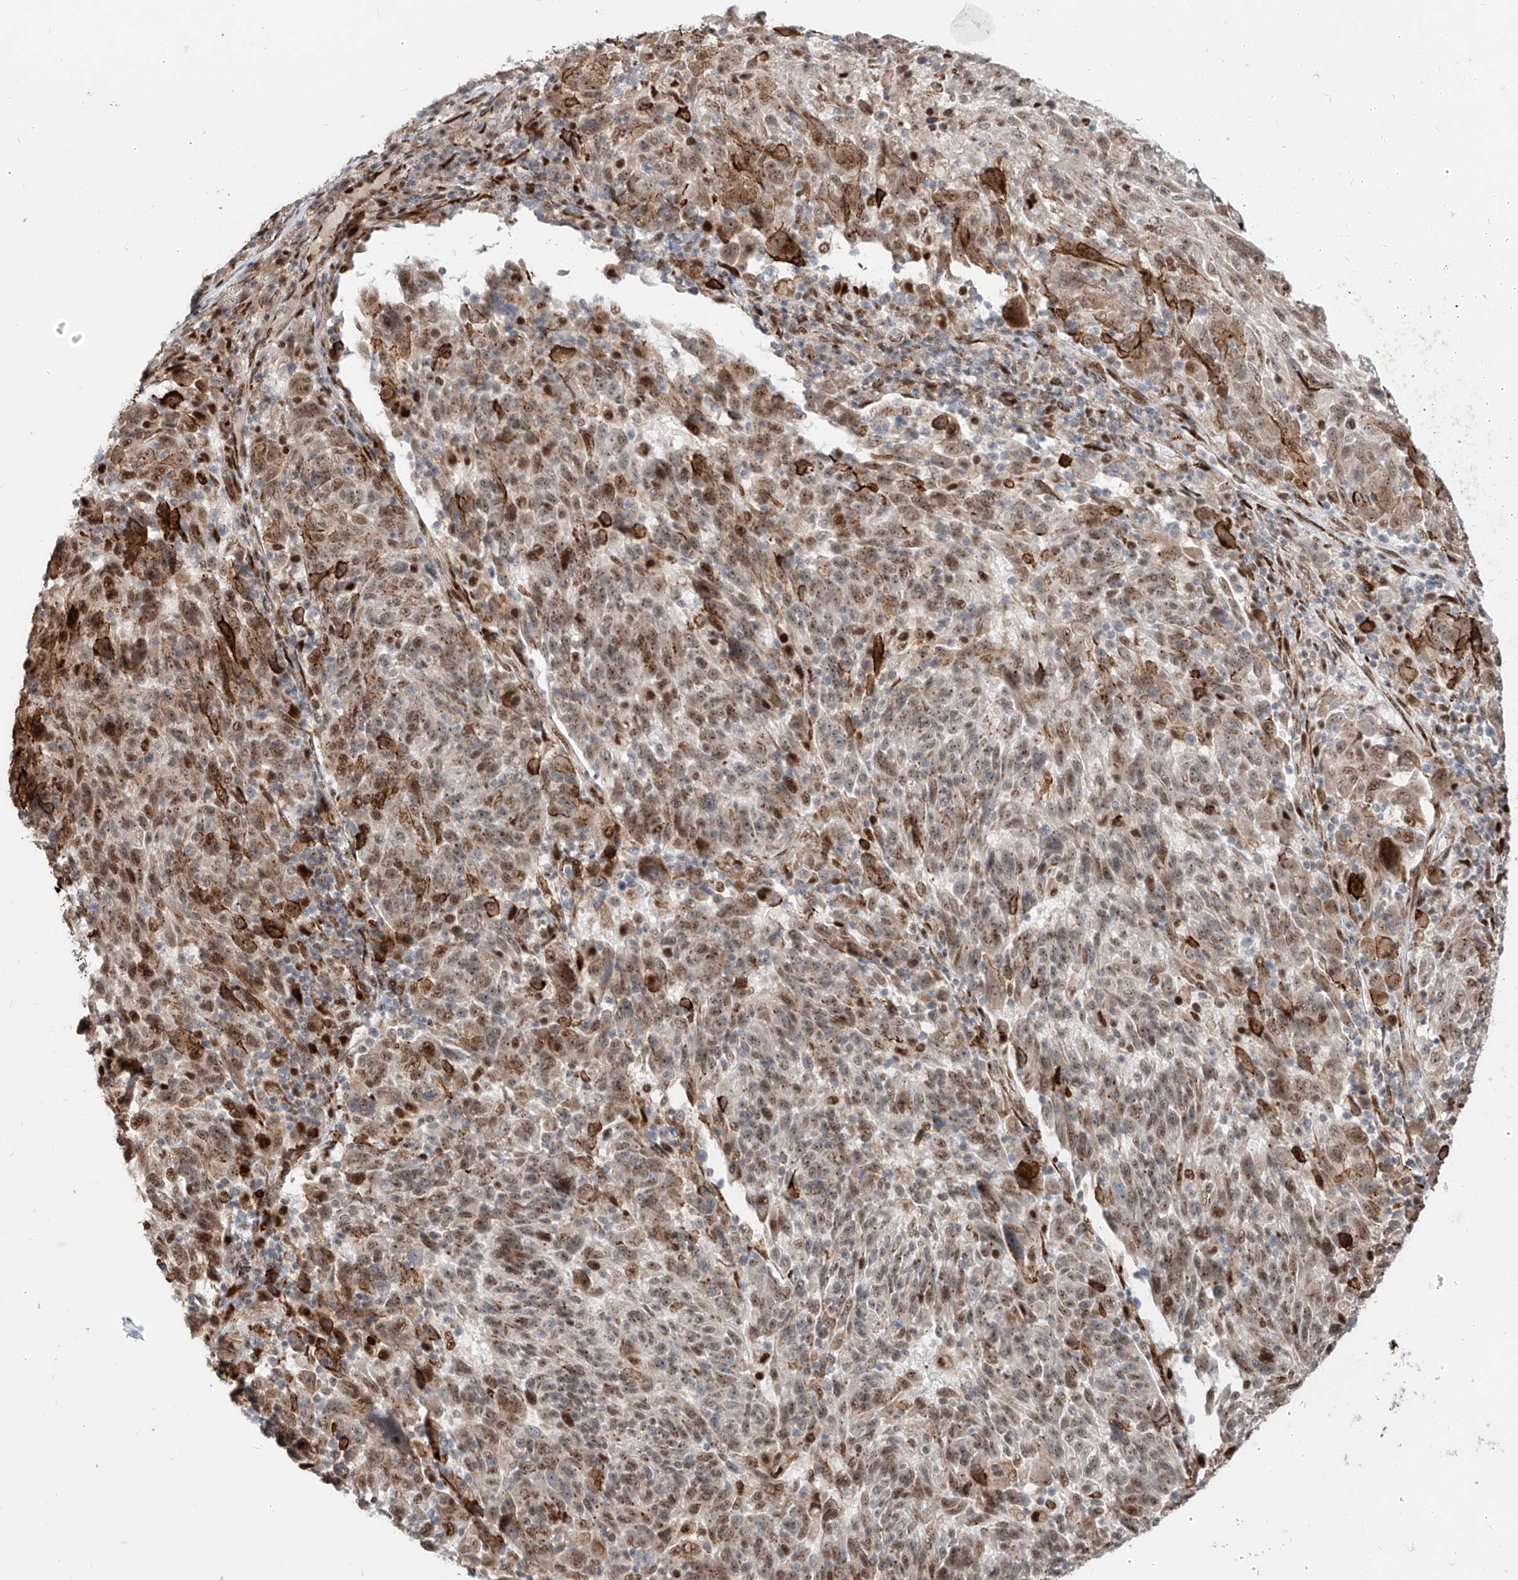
{"staining": {"intensity": "moderate", "quantity": "25%-75%", "location": "cytoplasmic/membranous,nuclear"}, "tissue": "melanoma", "cell_type": "Tumor cells", "image_type": "cancer", "snomed": [{"axis": "morphology", "description": "Malignant melanoma, NOS"}, {"axis": "topography", "description": "Skin"}], "caption": "Immunohistochemistry (DAB) staining of malignant melanoma shows moderate cytoplasmic/membranous and nuclear protein positivity in about 25%-75% of tumor cells.", "gene": "ZNF710", "patient": {"sex": "male", "age": 53}}